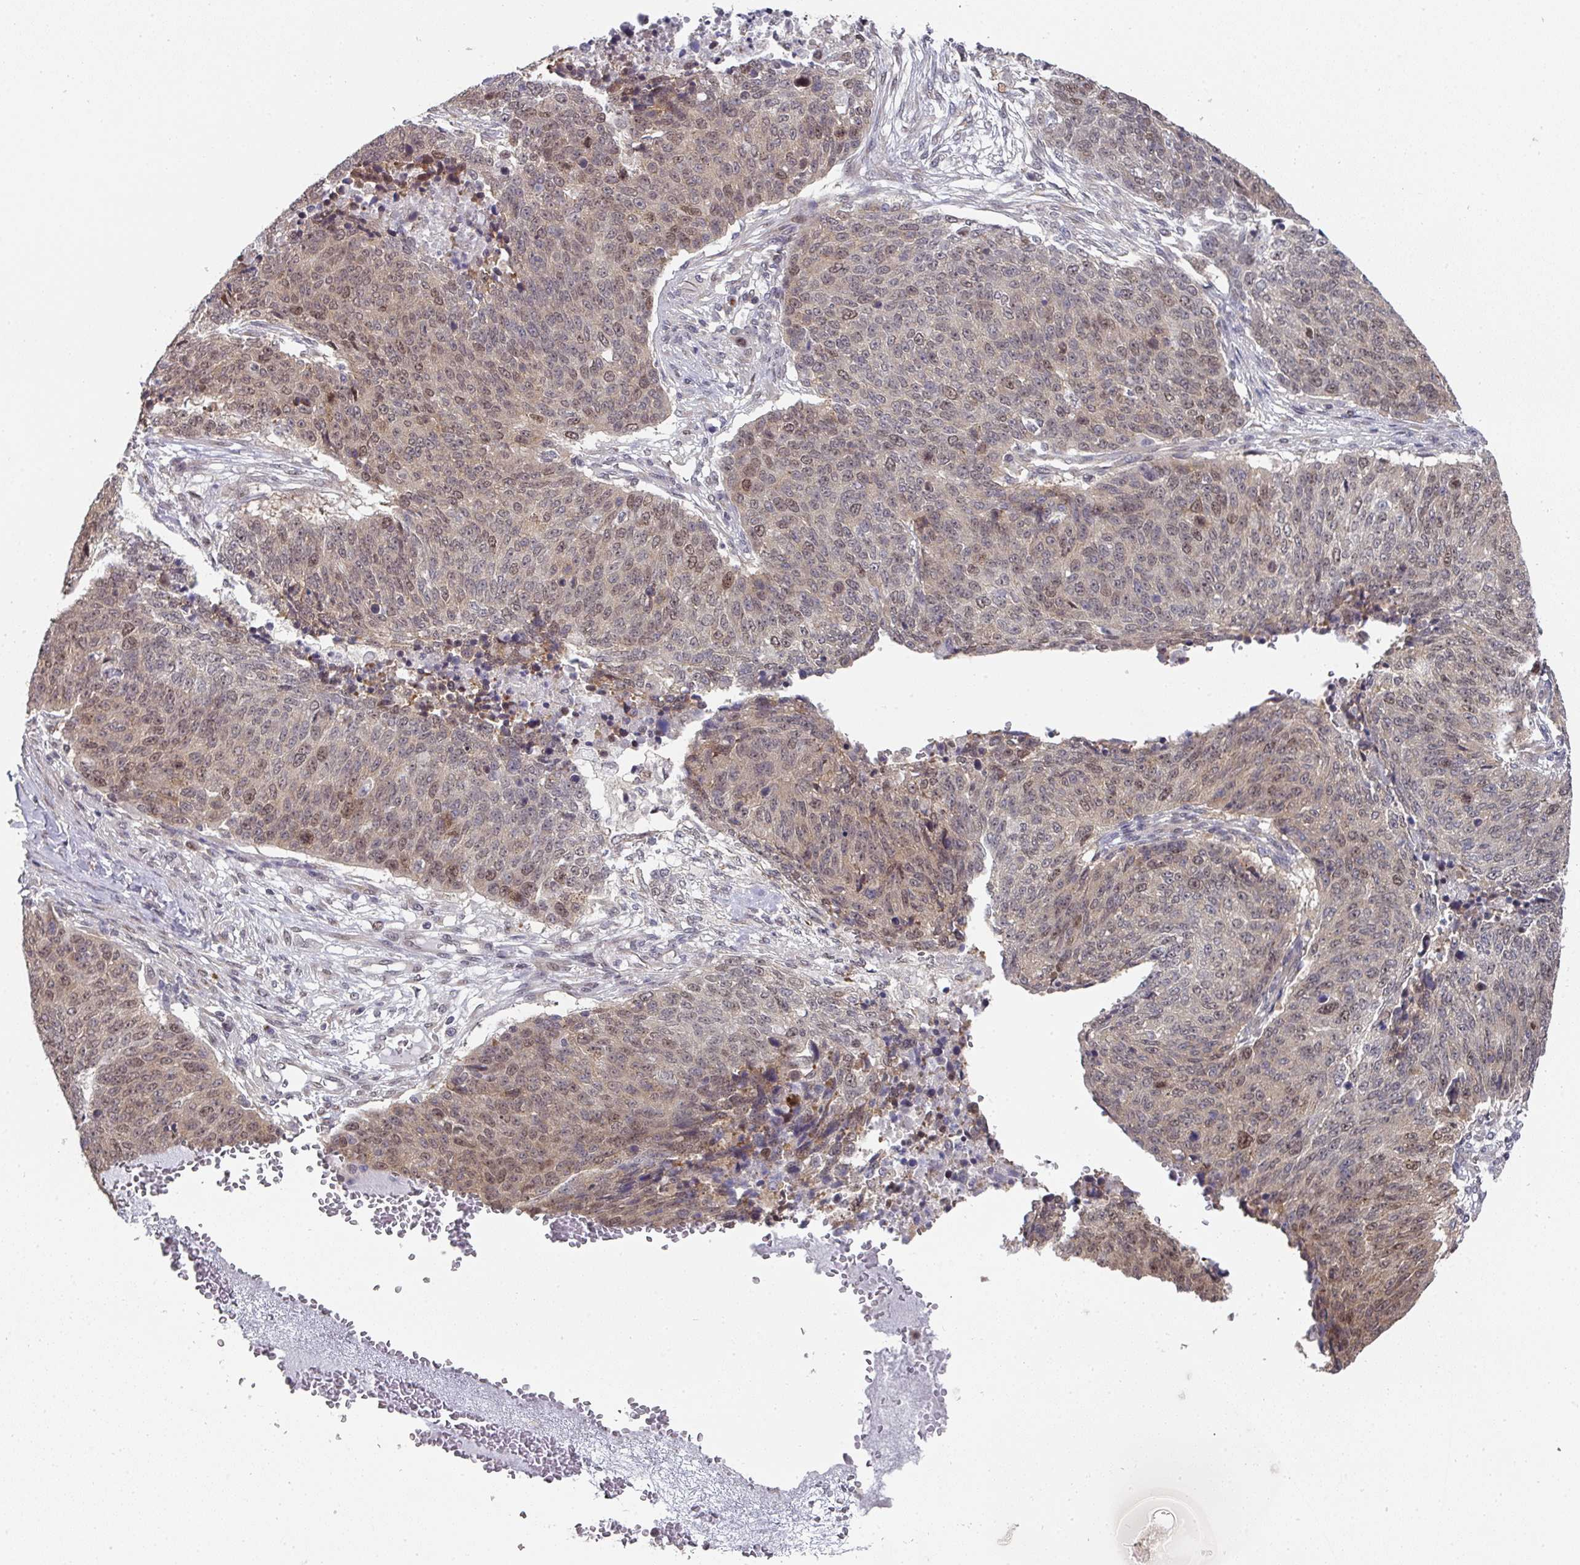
{"staining": {"intensity": "weak", "quantity": "25%-75%", "location": "nuclear"}, "tissue": "lung cancer", "cell_type": "Tumor cells", "image_type": "cancer", "snomed": [{"axis": "morphology", "description": "Normal tissue, NOS"}, {"axis": "morphology", "description": "Squamous cell carcinoma, NOS"}, {"axis": "topography", "description": "Lymph node"}, {"axis": "topography", "description": "Lung"}], "caption": "Immunohistochemistry (IHC) histopathology image of neoplastic tissue: lung cancer (squamous cell carcinoma) stained using immunohistochemistry displays low levels of weak protein expression localized specifically in the nuclear of tumor cells, appearing as a nuclear brown color.", "gene": "C18orf25", "patient": {"sex": "male", "age": 66}}